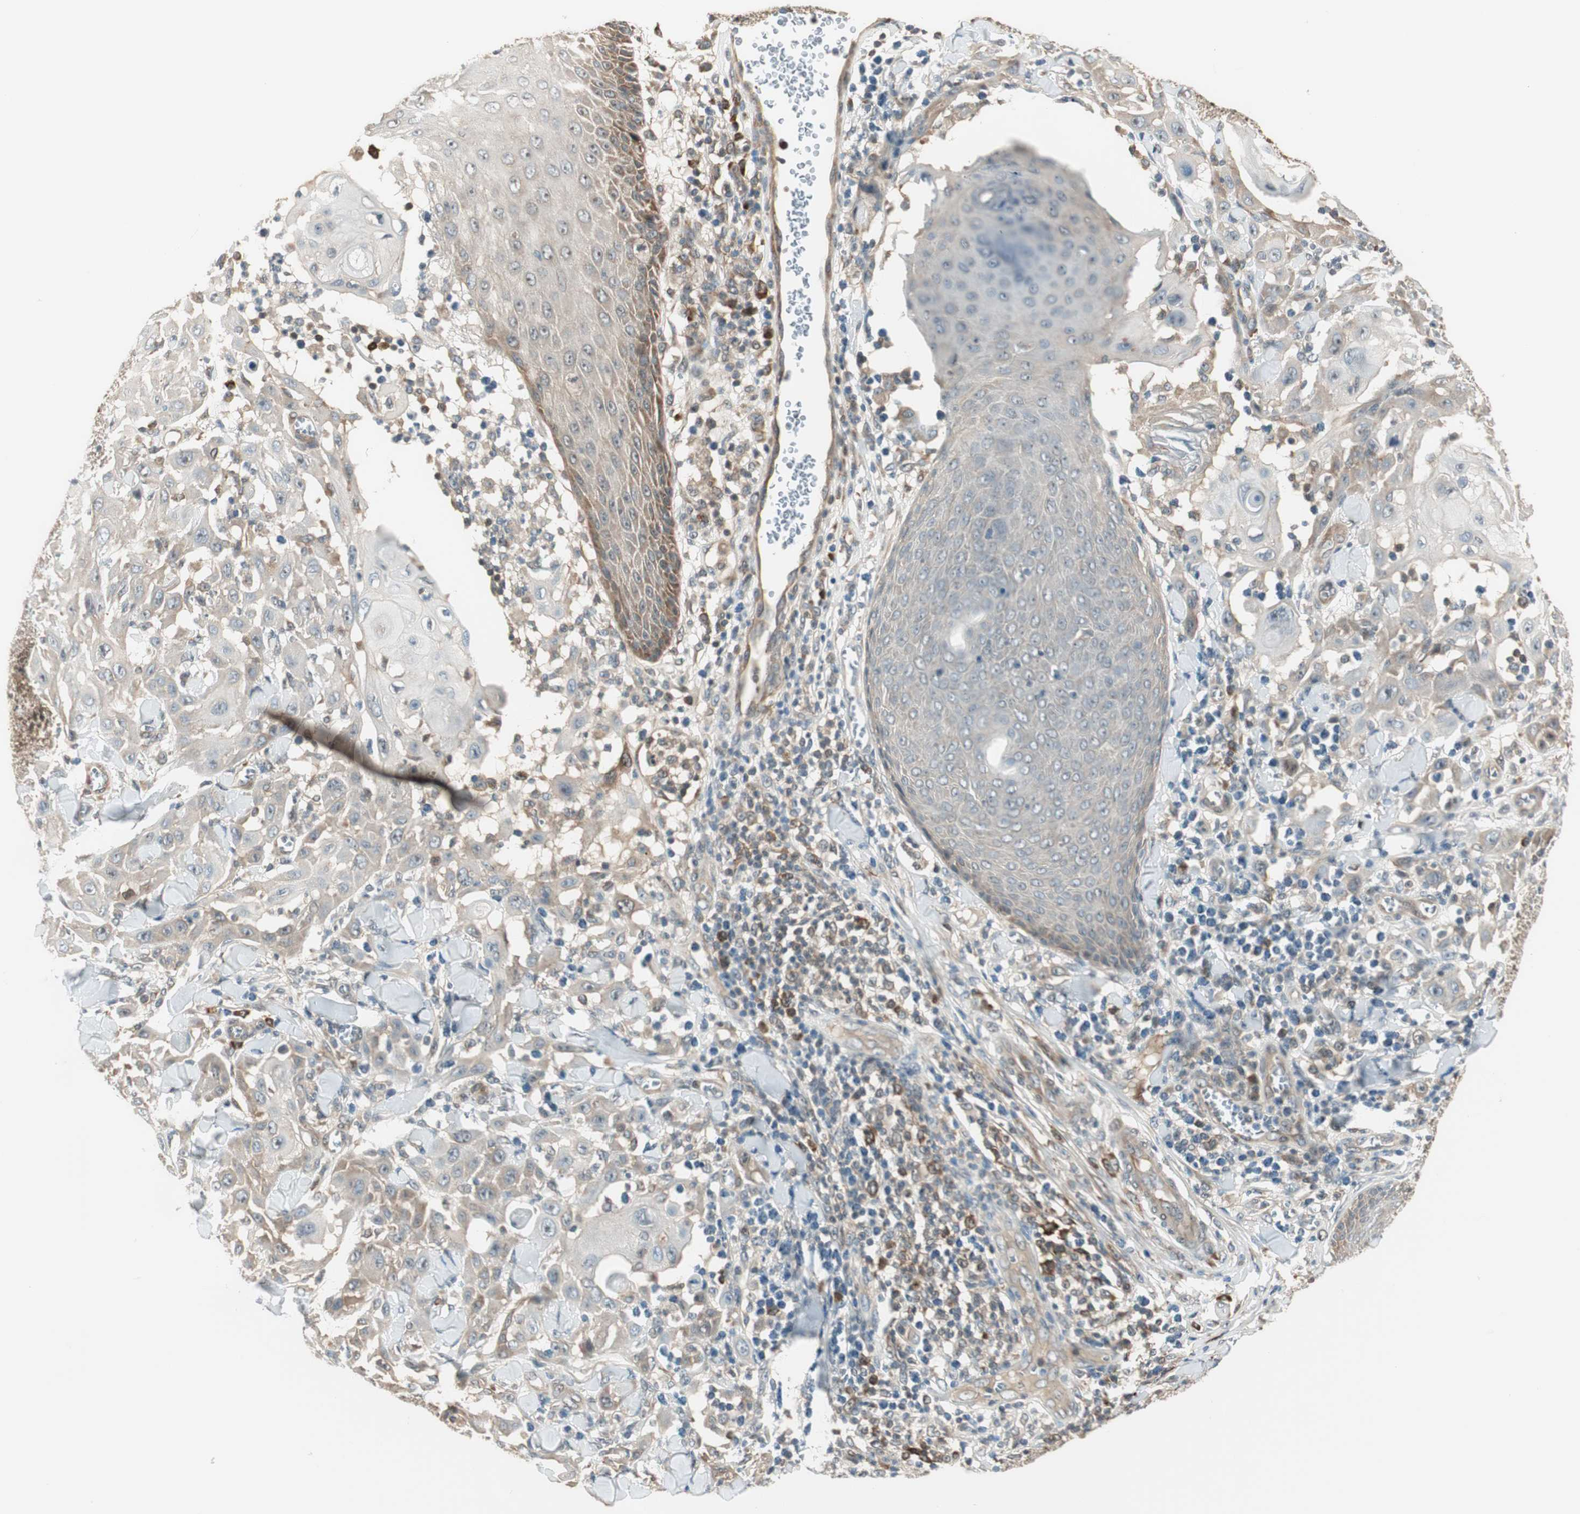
{"staining": {"intensity": "negative", "quantity": "none", "location": "none"}, "tissue": "skin cancer", "cell_type": "Tumor cells", "image_type": "cancer", "snomed": [{"axis": "morphology", "description": "Squamous cell carcinoma, NOS"}, {"axis": "topography", "description": "Skin"}], "caption": "The micrograph demonstrates no staining of tumor cells in skin cancer (squamous cell carcinoma).", "gene": "IPO5", "patient": {"sex": "male", "age": 24}}